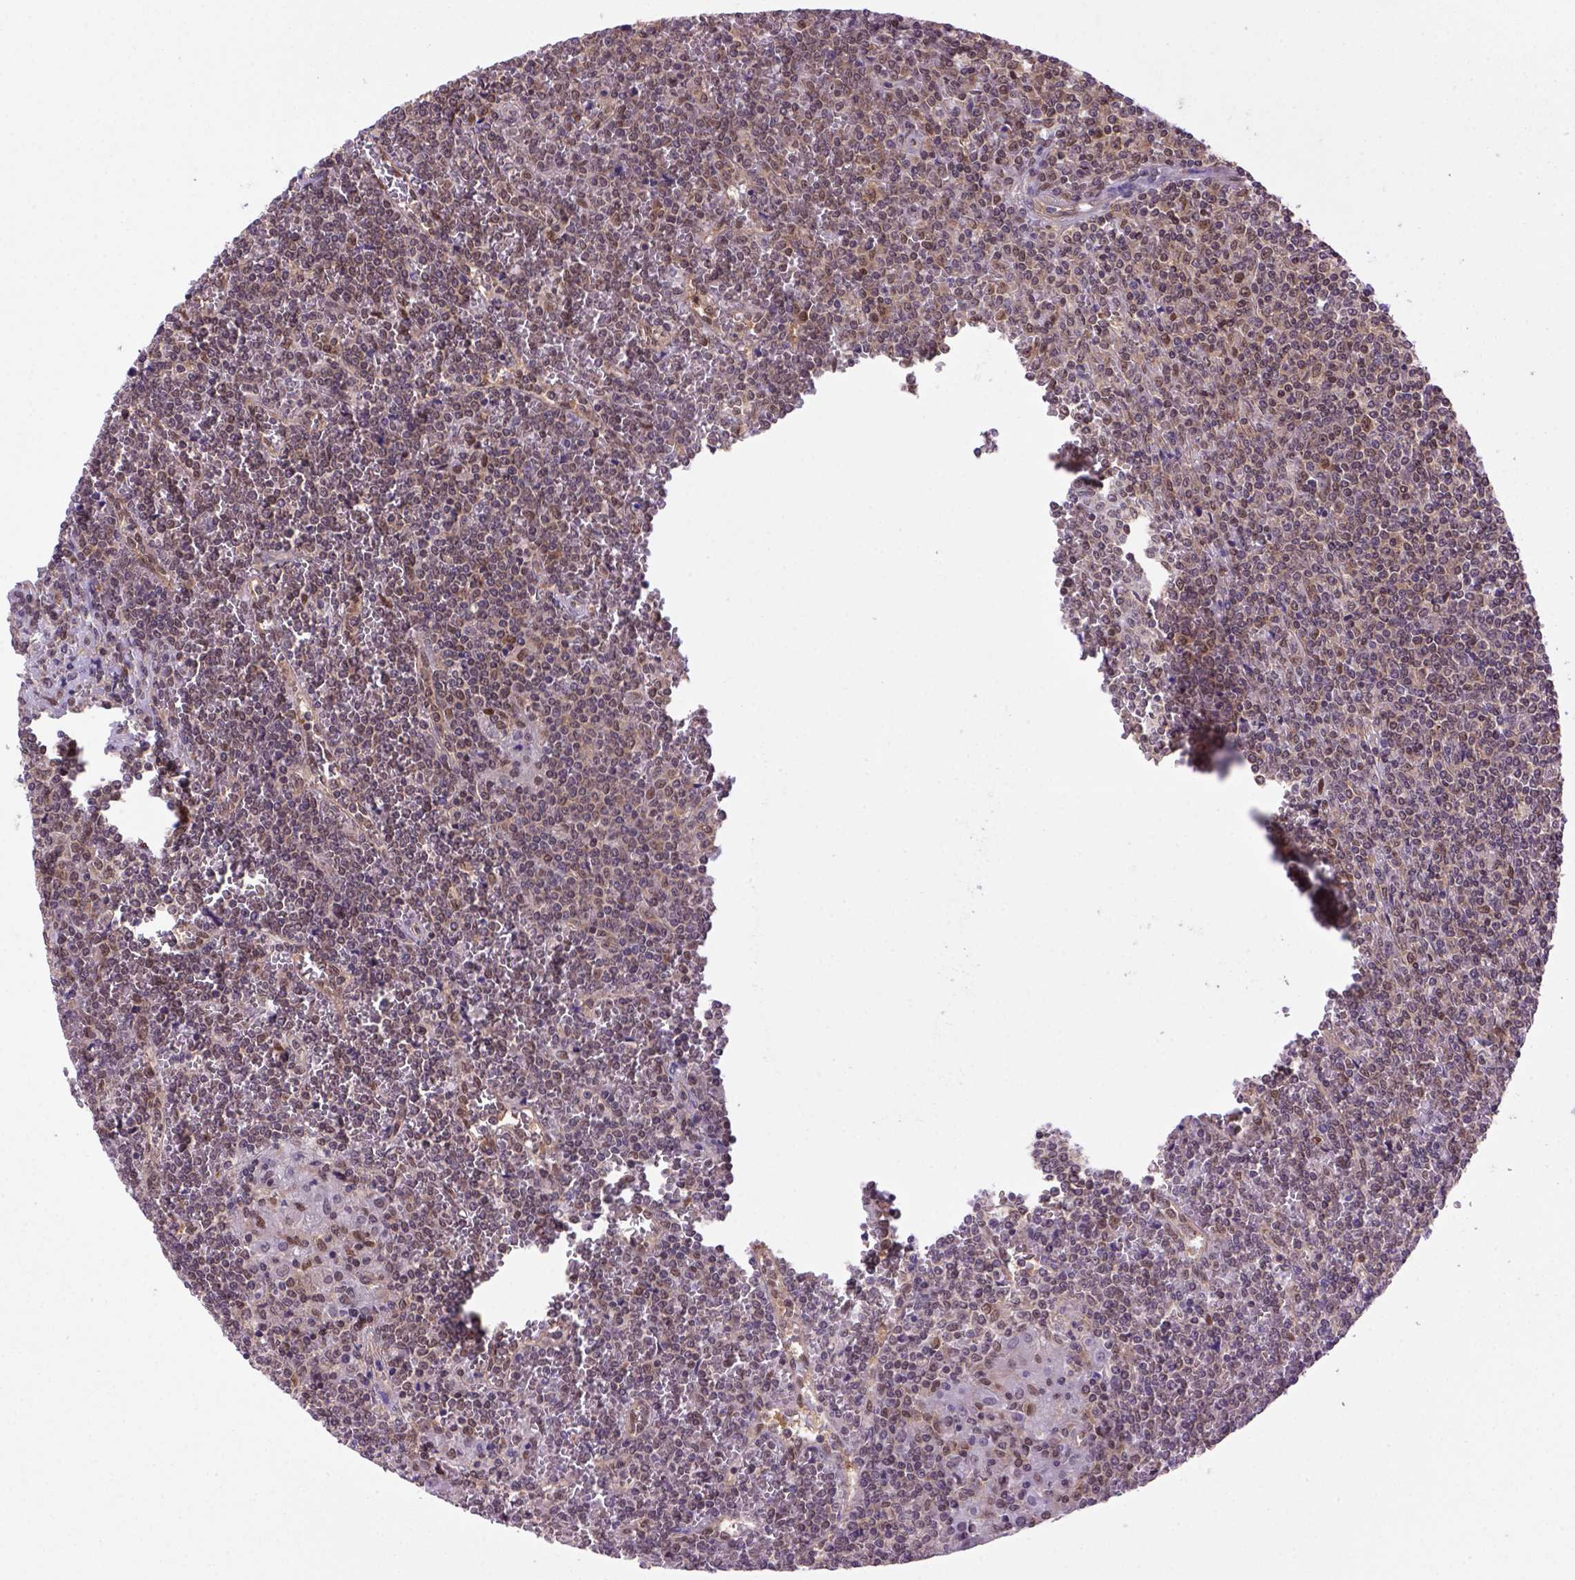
{"staining": {"intensity": "moderate", "quantity": "25%-75%", "location": "cytoplasmic/membranous,nuclear"}, "tissue": "lymphoma", "cell_type": "Tumor cells", "image_type": "cancer", "snomed": [{"axis": "morphology", "description": "Malignant lymphoma, non-Hodgkin's type, Low grade"}, {"axis": "topography", "description": "Spleen"}], "caption": "Lymphoma stained for a protein (brown) displays moderate cytoplasmic/membranous and nuclear positive staining in approximately 25%-75% of tumor cells.", "gene": "PSMC2", "patient": {"sex": "female", "age": 19}}